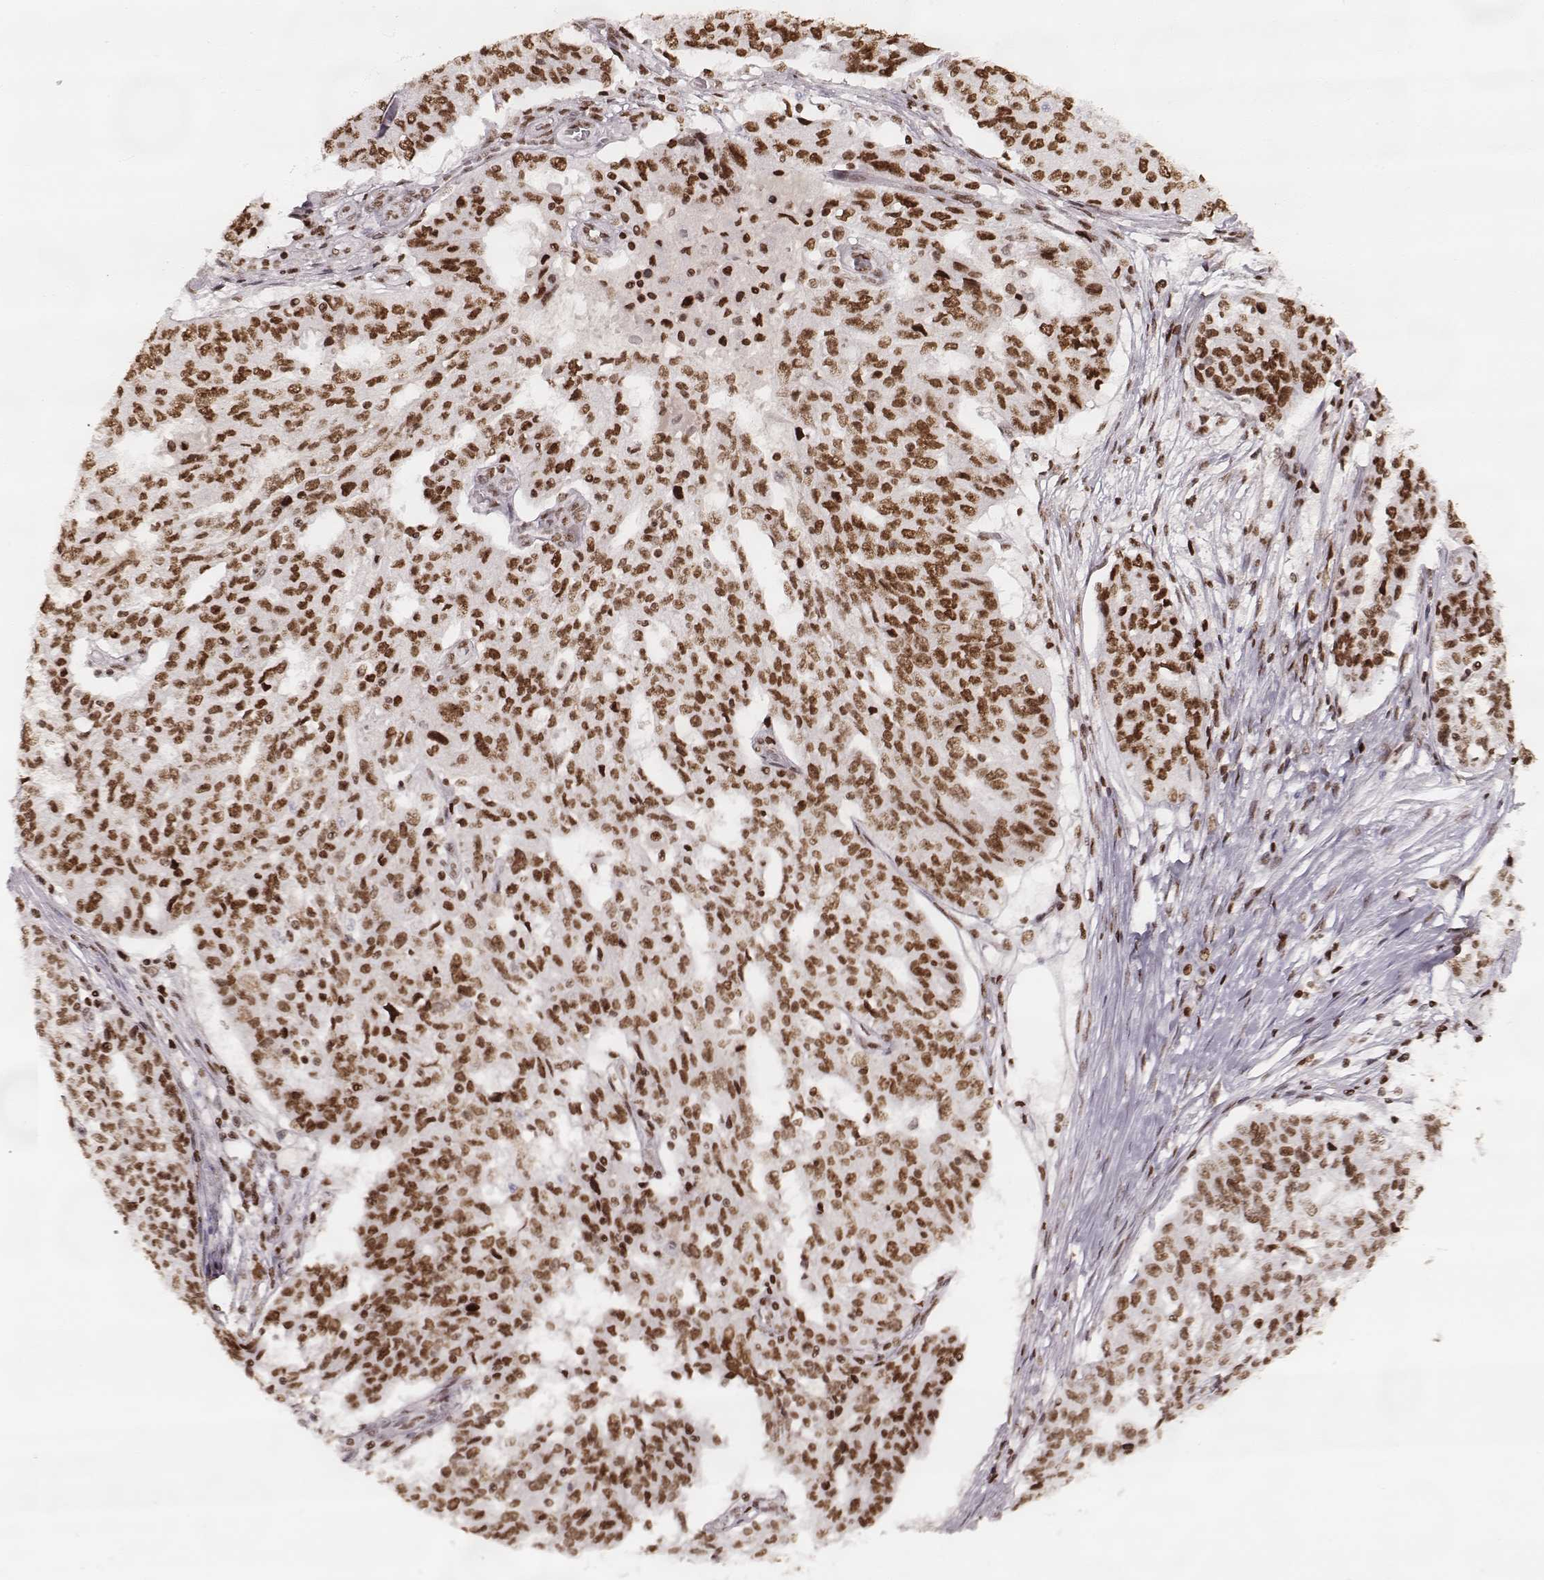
{"staining": {"intensity": "strong", "quantity": ">75%", "location": "nuclear"}, "tissue": "ovarian cancer", "cell_type": "Tumor cells", "image_type": "cancer", "snomed": [{"axis": "morphology", "description": "Cystadenocarcinoma, serous, NOS"}, {"axis": "topography", "description": "Ovary"}], "caption": "IHC image of serous cystadenocarcinoma (ovarian) stained for a protein (brown), which reveals high levels of strong nuclear positivity in approximately >75% of tumor cells.", "gene": "PARP1", "patient": {"sex": "female", "age": 67}}